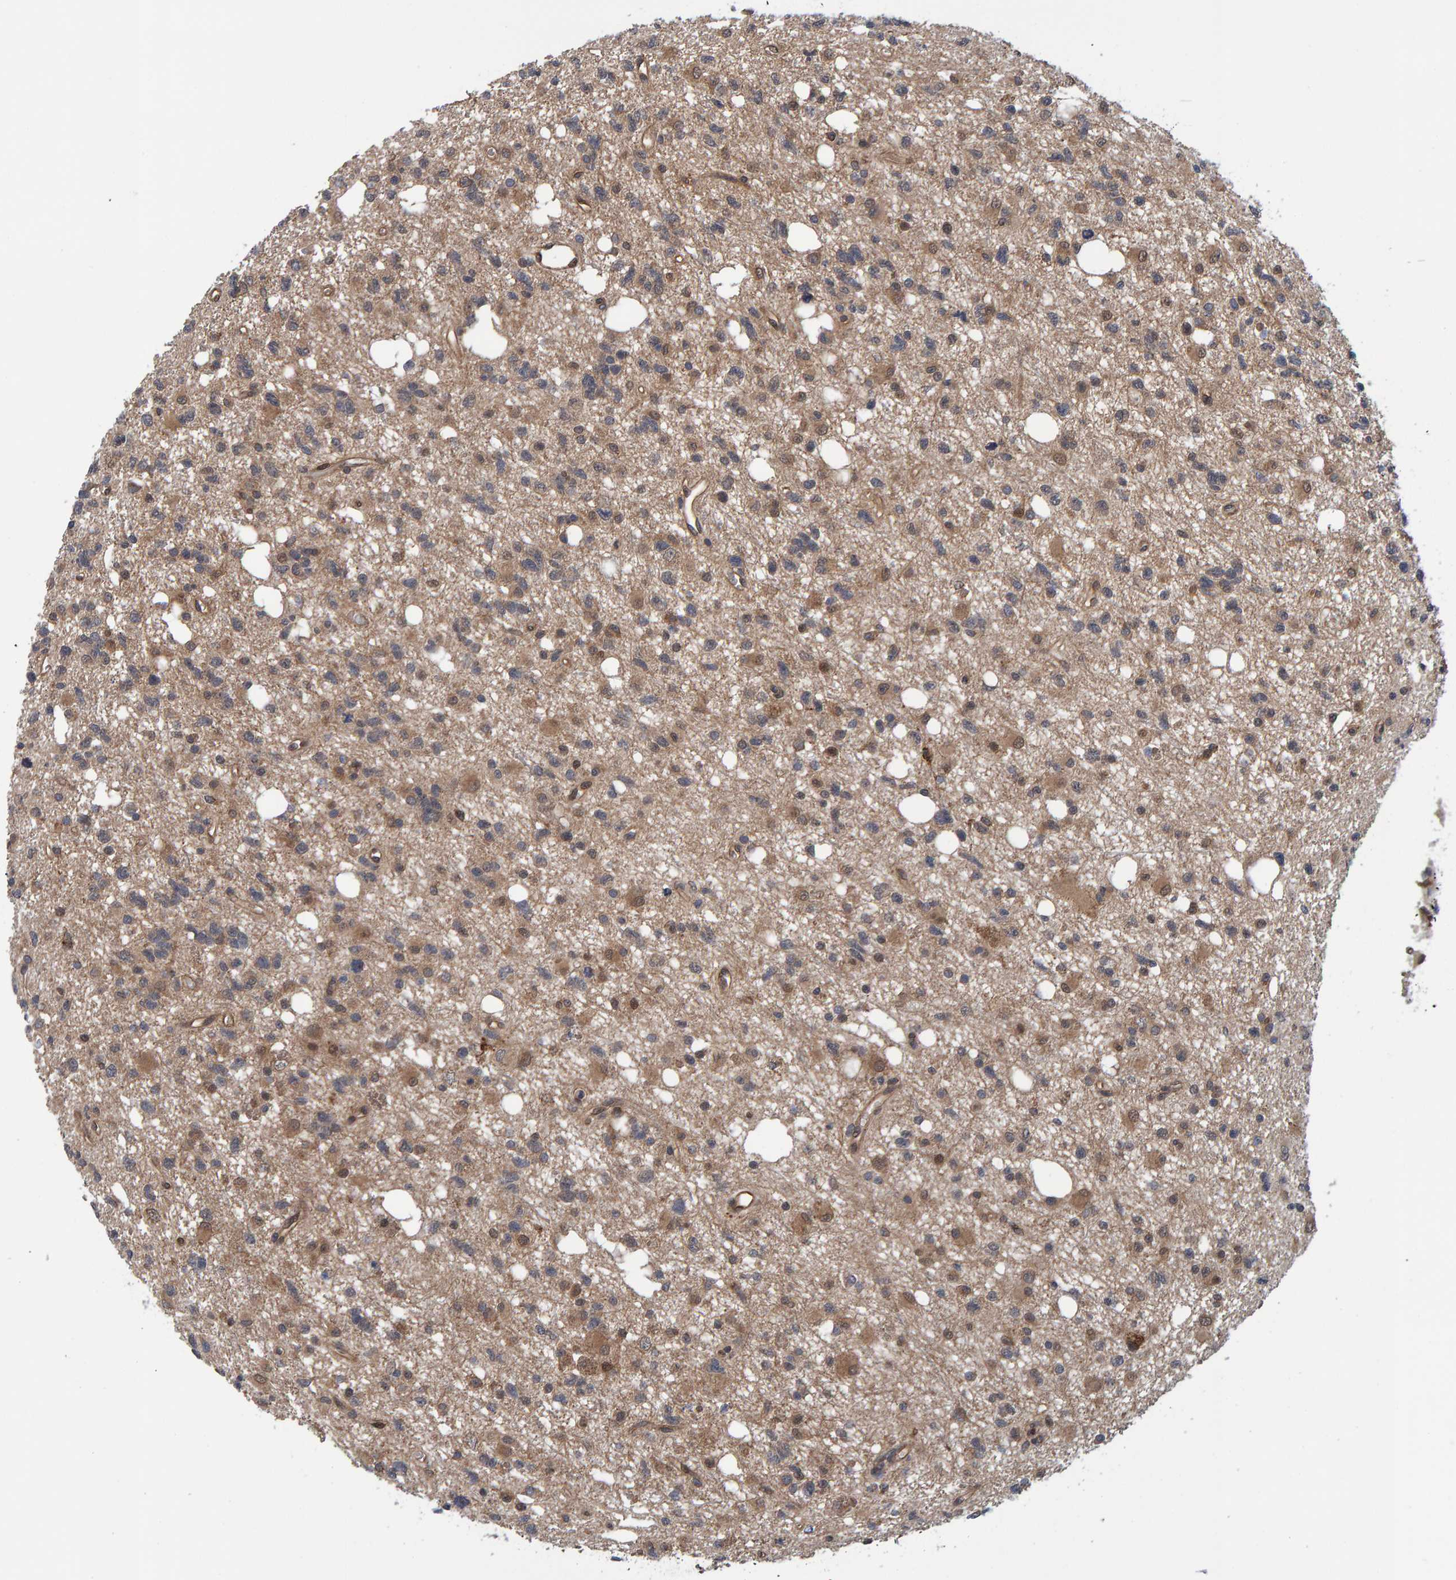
{"staining": {"intensity": "moderate", "quantity": ">75%", "location": "cytoplasmic/membranous"}, "tissue": "glioma", "cell_type": "Tumor cells", "image_type": "cancer", "snomed": [{"axis": "morphology", "description": "Glioma, malignant, High grade"}, {"axis": "topography", "description": "Brain"}], "caption": "This is an image of IHC staining of malignant glioma (high-grade), which shows moderate staining in the cytoplasmic/membranous of tumor cells.", "gene": "SCRN2", "patient": {"sex": "female", "age": 62}}